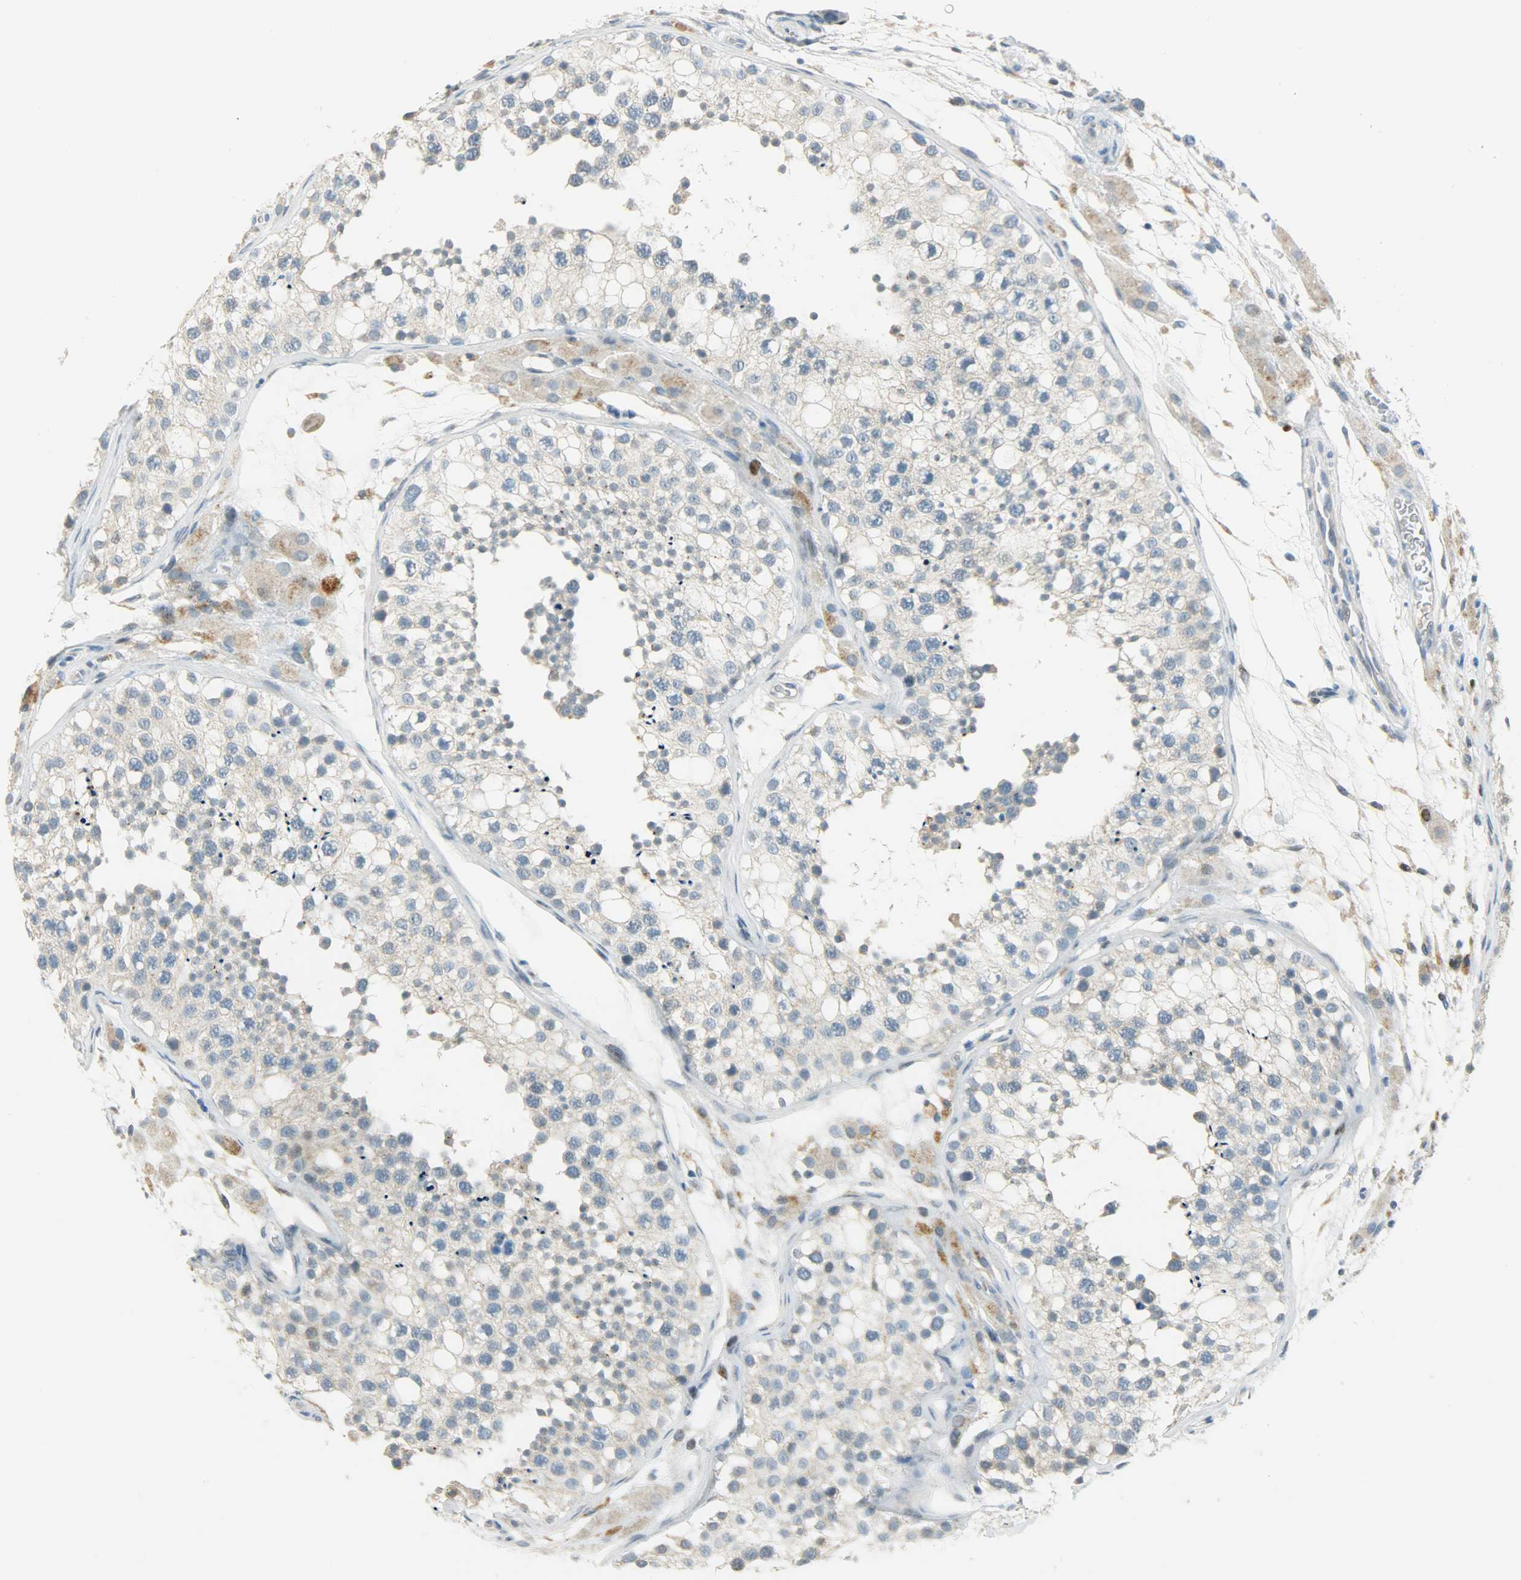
{"staining": {"intensity": "negative", "quantity": "none", "location": "none"}, "tissue": "testis", "cell_type": "Cells in seminiferous ducts", "image_type": "normal", "snomed": [{"axis": "morphology", "description": "Normal tissue, NOS"}, {"axis": "topography", "description": "Testis"}], "caption": "An immunohistochemistry (IHC) photomicrograph of benign testis is shown. There is no staining in cells in seminiferous ducts of testis. (Brightfield microscopy of DAB (3,3'-diaminobenzidine) immunohistochemistry at high magnification).", "gene": "JUNB", "patient": {"sex": "male", "age": 26}}